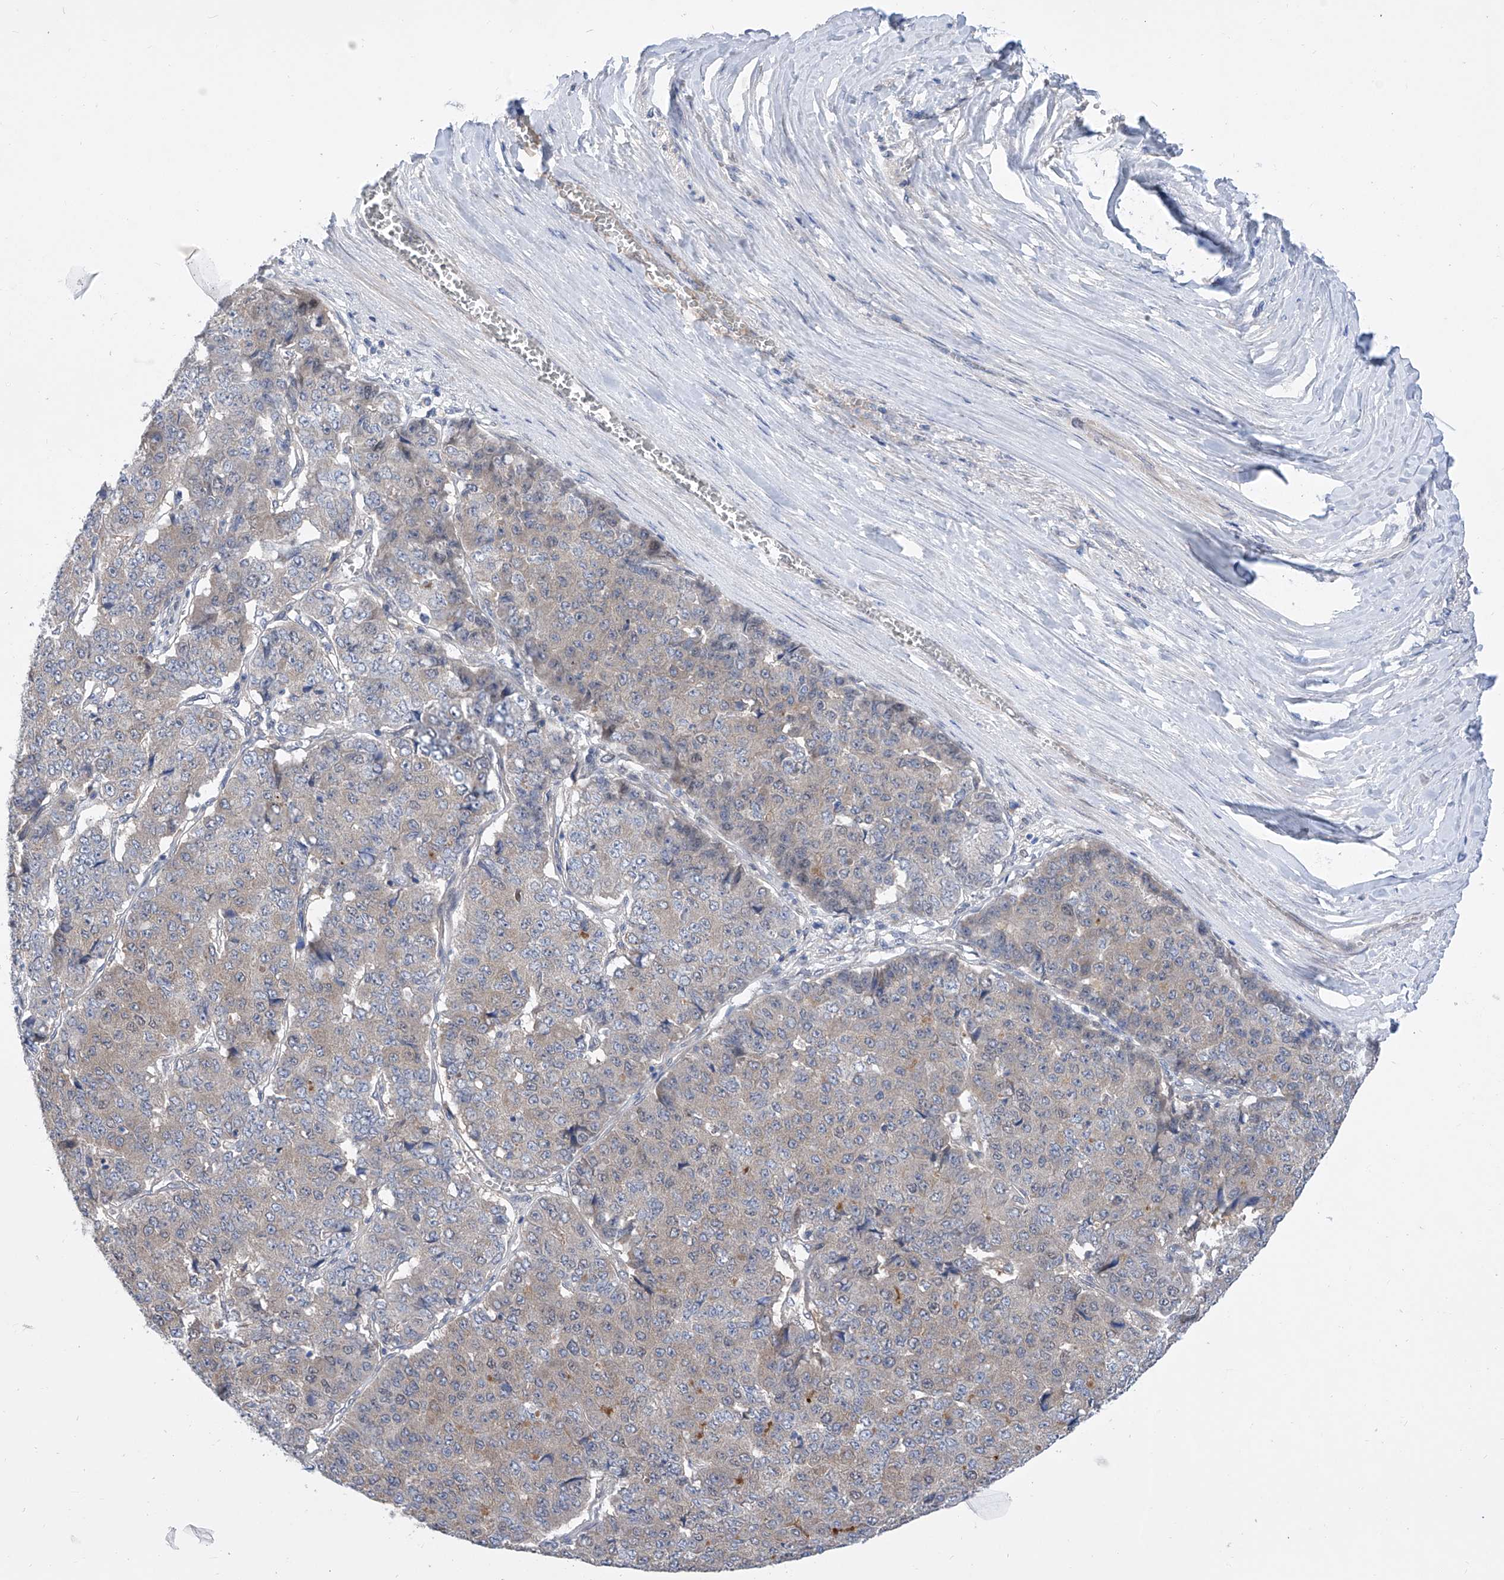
{"staining": {"intensity": "negative", "quantity": "none", "location": "none"}, "tissue": "pancreatic cancer", "cell_type": "Tumor cells", "image_type": "cancer", "snomed": [{"axis": "morphology", "description": "Adenocarcinoma, NOS"}, {"axis": "topography", "description": "Pancreas"}], "caption": "Histopathology image shows no protein staining in tumor cells of adenocarcinoma (pancreatic) tissue. (DAB (3,3'-diaminobenzidine) immunohistochemistry (IHC) with hematoxylin counter stain).", "gene": "SRBD1", "patient": {"sex": "male", "age": 50}}